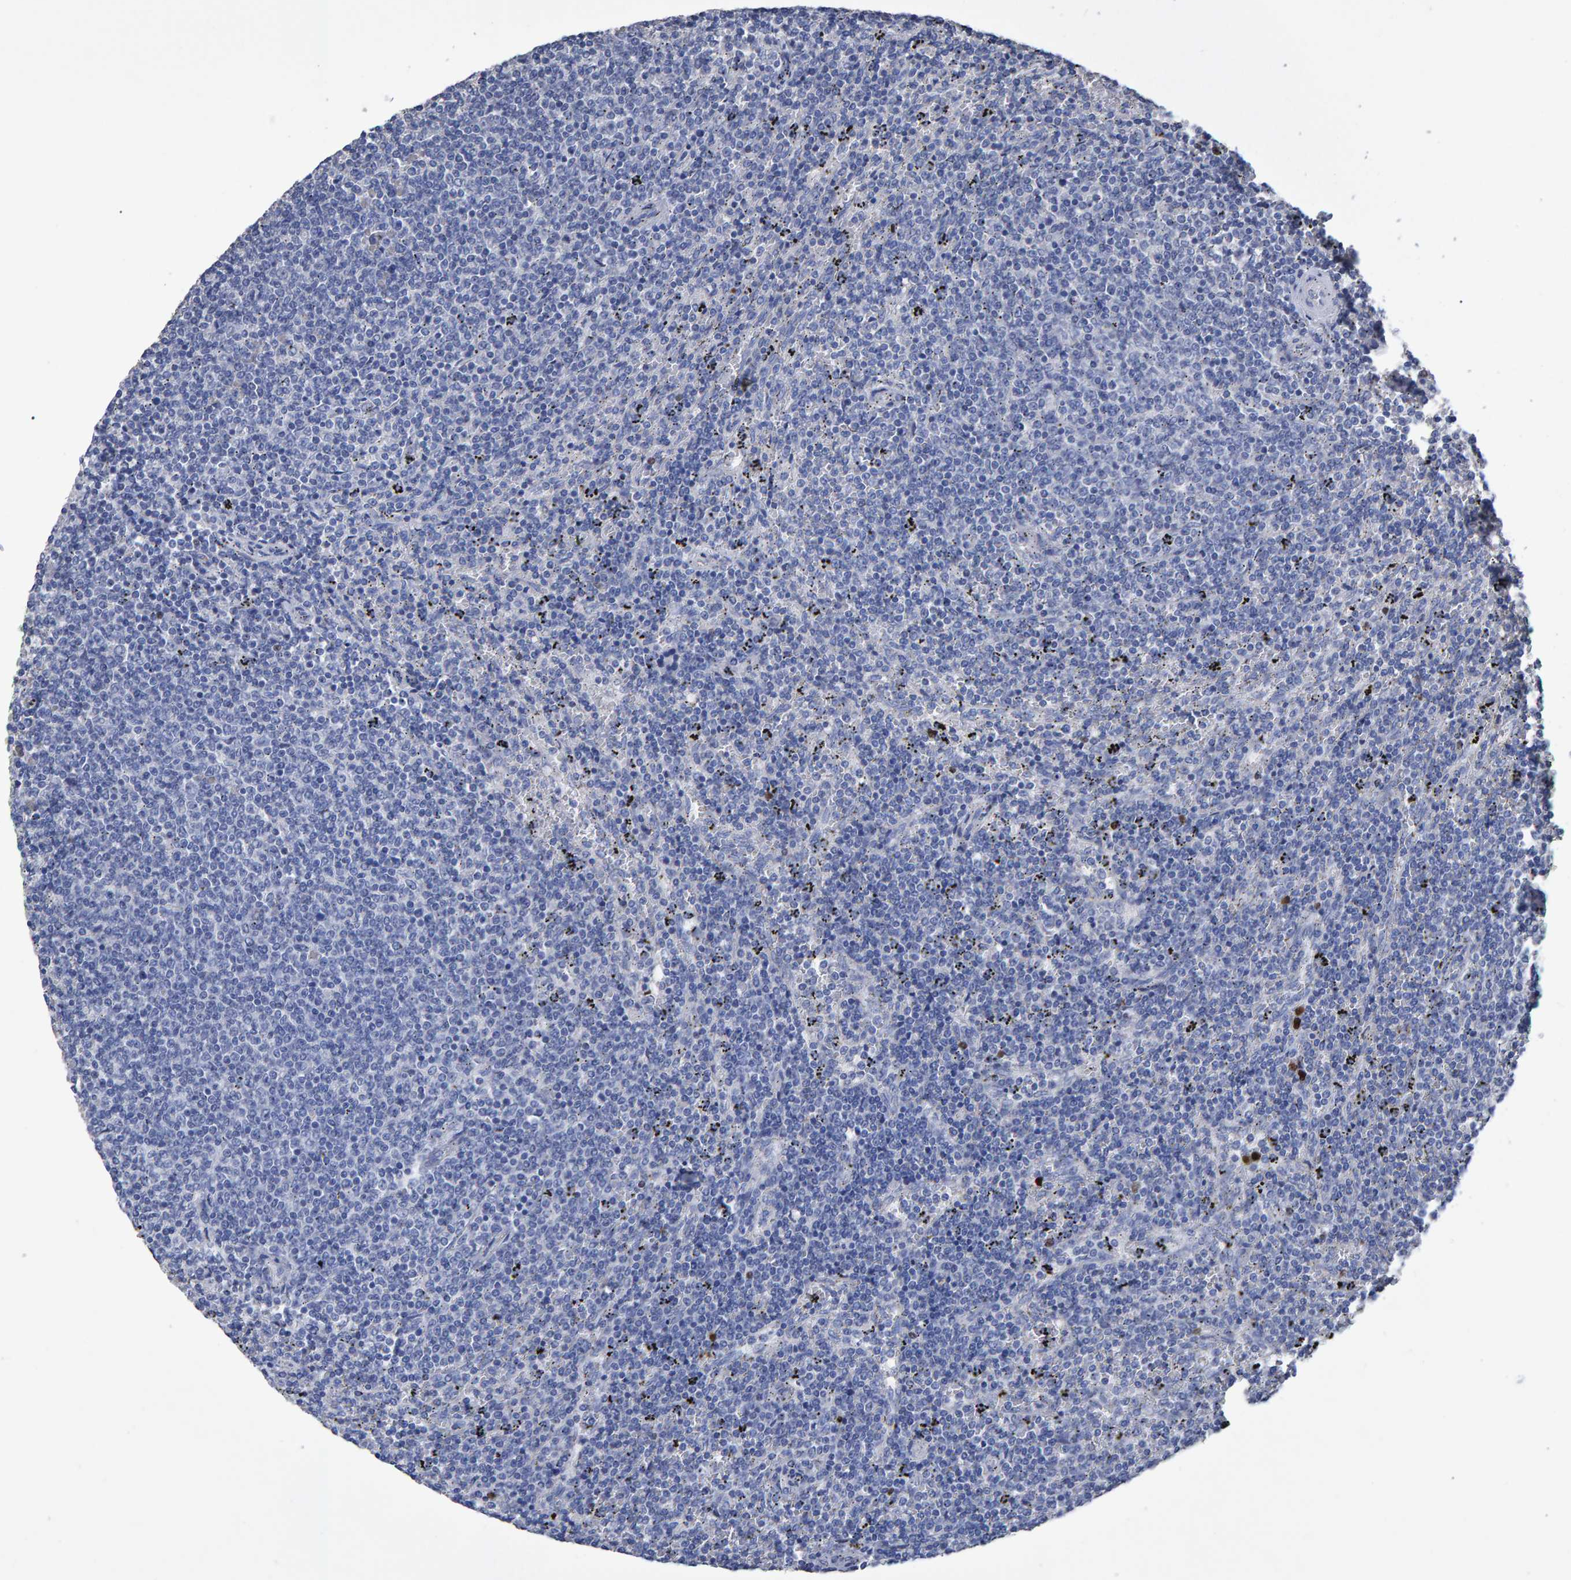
{"staining": {"intensity": "negative", "quantity": "none", "location": "none"}, "tissue": "lymphoma", "cell_type": "Tumor cells", "image_type": "cancer", "snomed": [{"axis": "morphology", "description": "Malignant lymphoma, non-Hodgkin's type, Low grade"}, {"axis": "topography", "description": "Spleen"}], "caption": "A high-resolution photomicrograph shows IHC staining of malignant lymphoma, non-Hodgkin's type (low-grade), which displays no significant expression in tumor cells.", "gene": "HEMGN", "patient": {"sex": "female", "age": 50}}